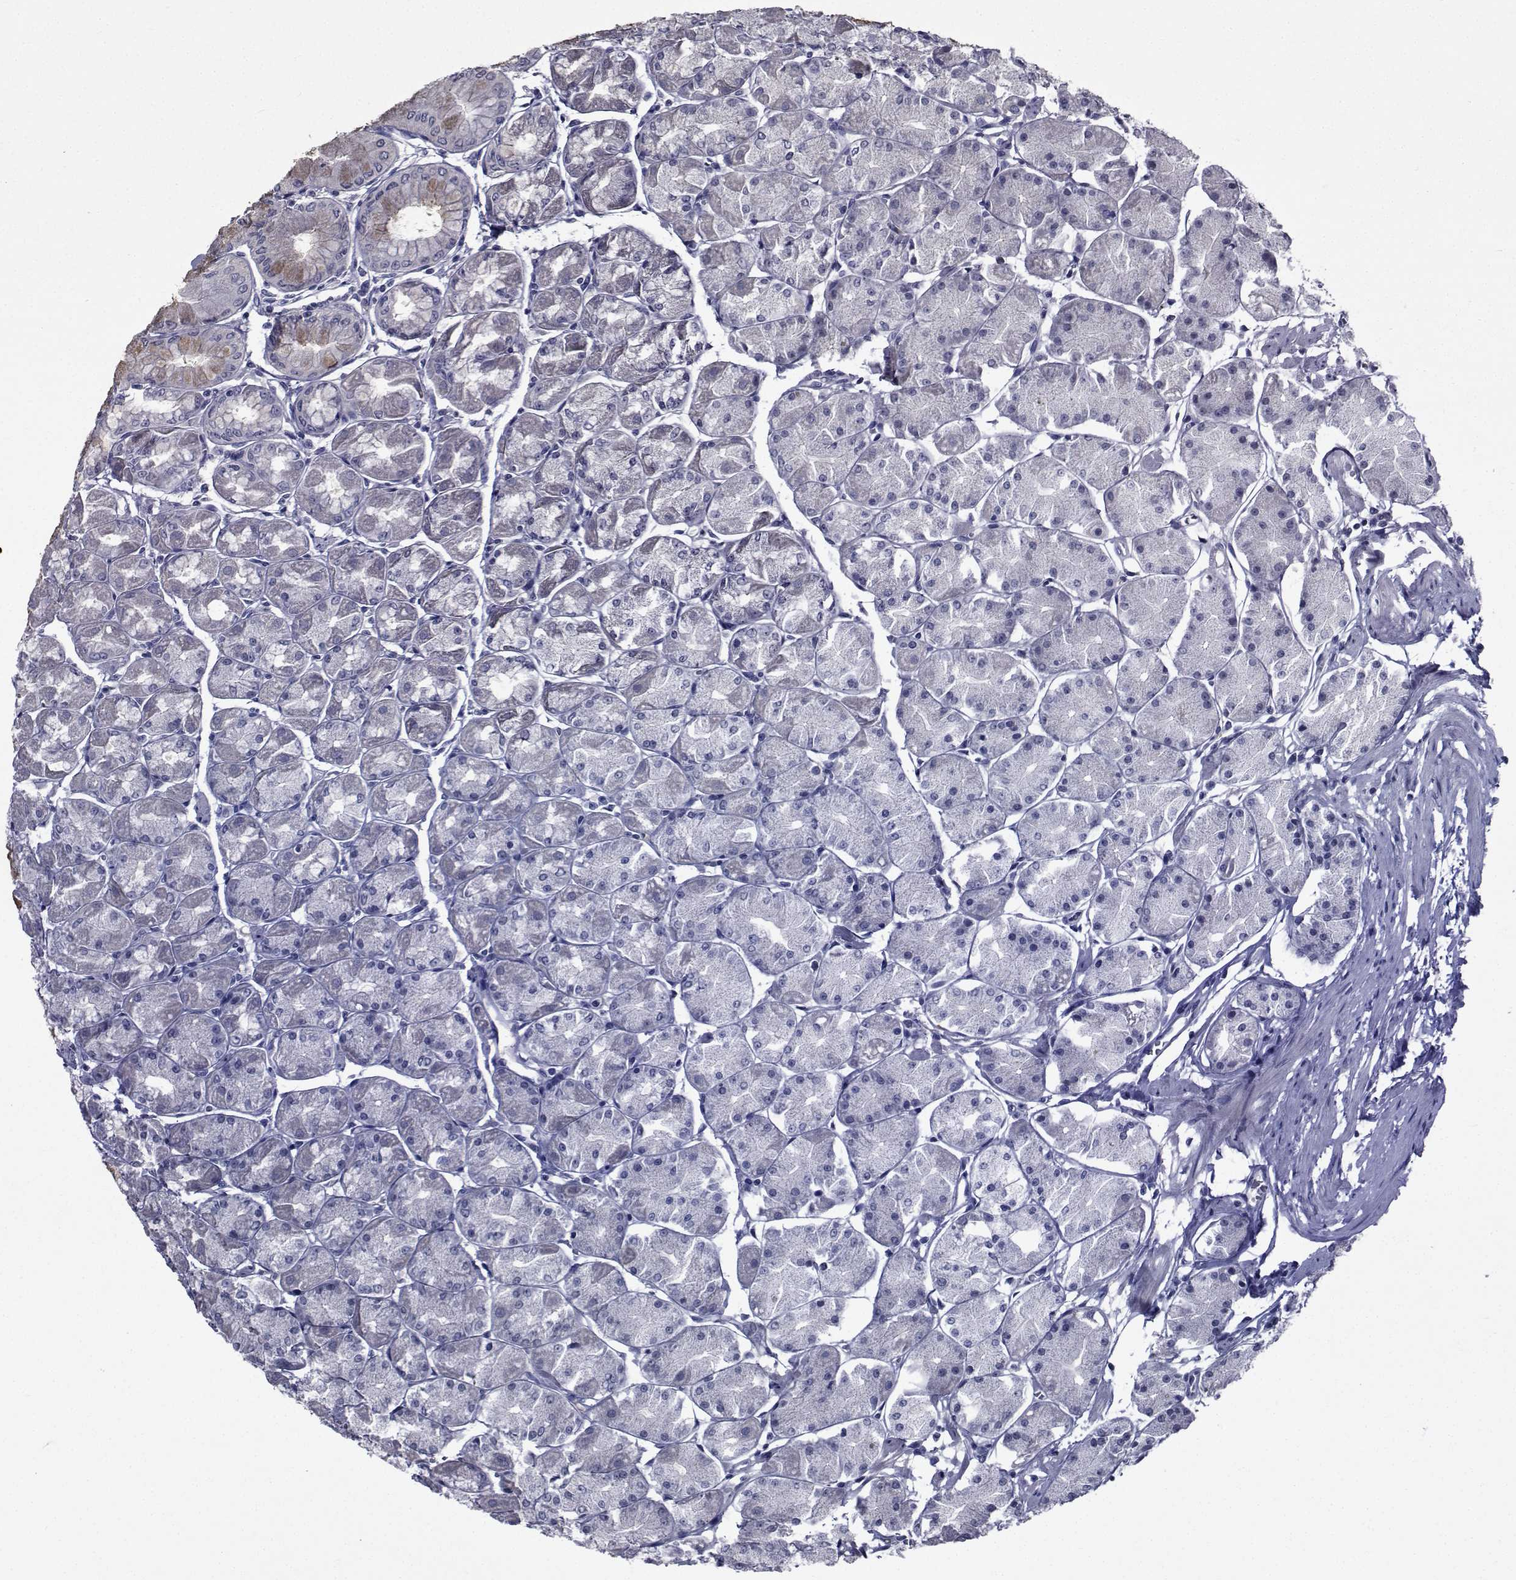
{"staining": {"intensity": "negative", "quantity": "none", "location": "none"}, "tissue": "stomach", "cell_type": "Glandular cells", "image_type": "normal", "snomed": [{"axis": "morphology", "description": "Normal tissue, NOS"}, {"axis": "topography", "description": "Stomach, upper"}], "caption": "An immunohistochemistry (IHC) micrograph of unremarkable stomach is shown. There is no staining in glandular cells of stomach.", "gene": "CHRNA1", "patient": {"sex": "male", "age": 60}}